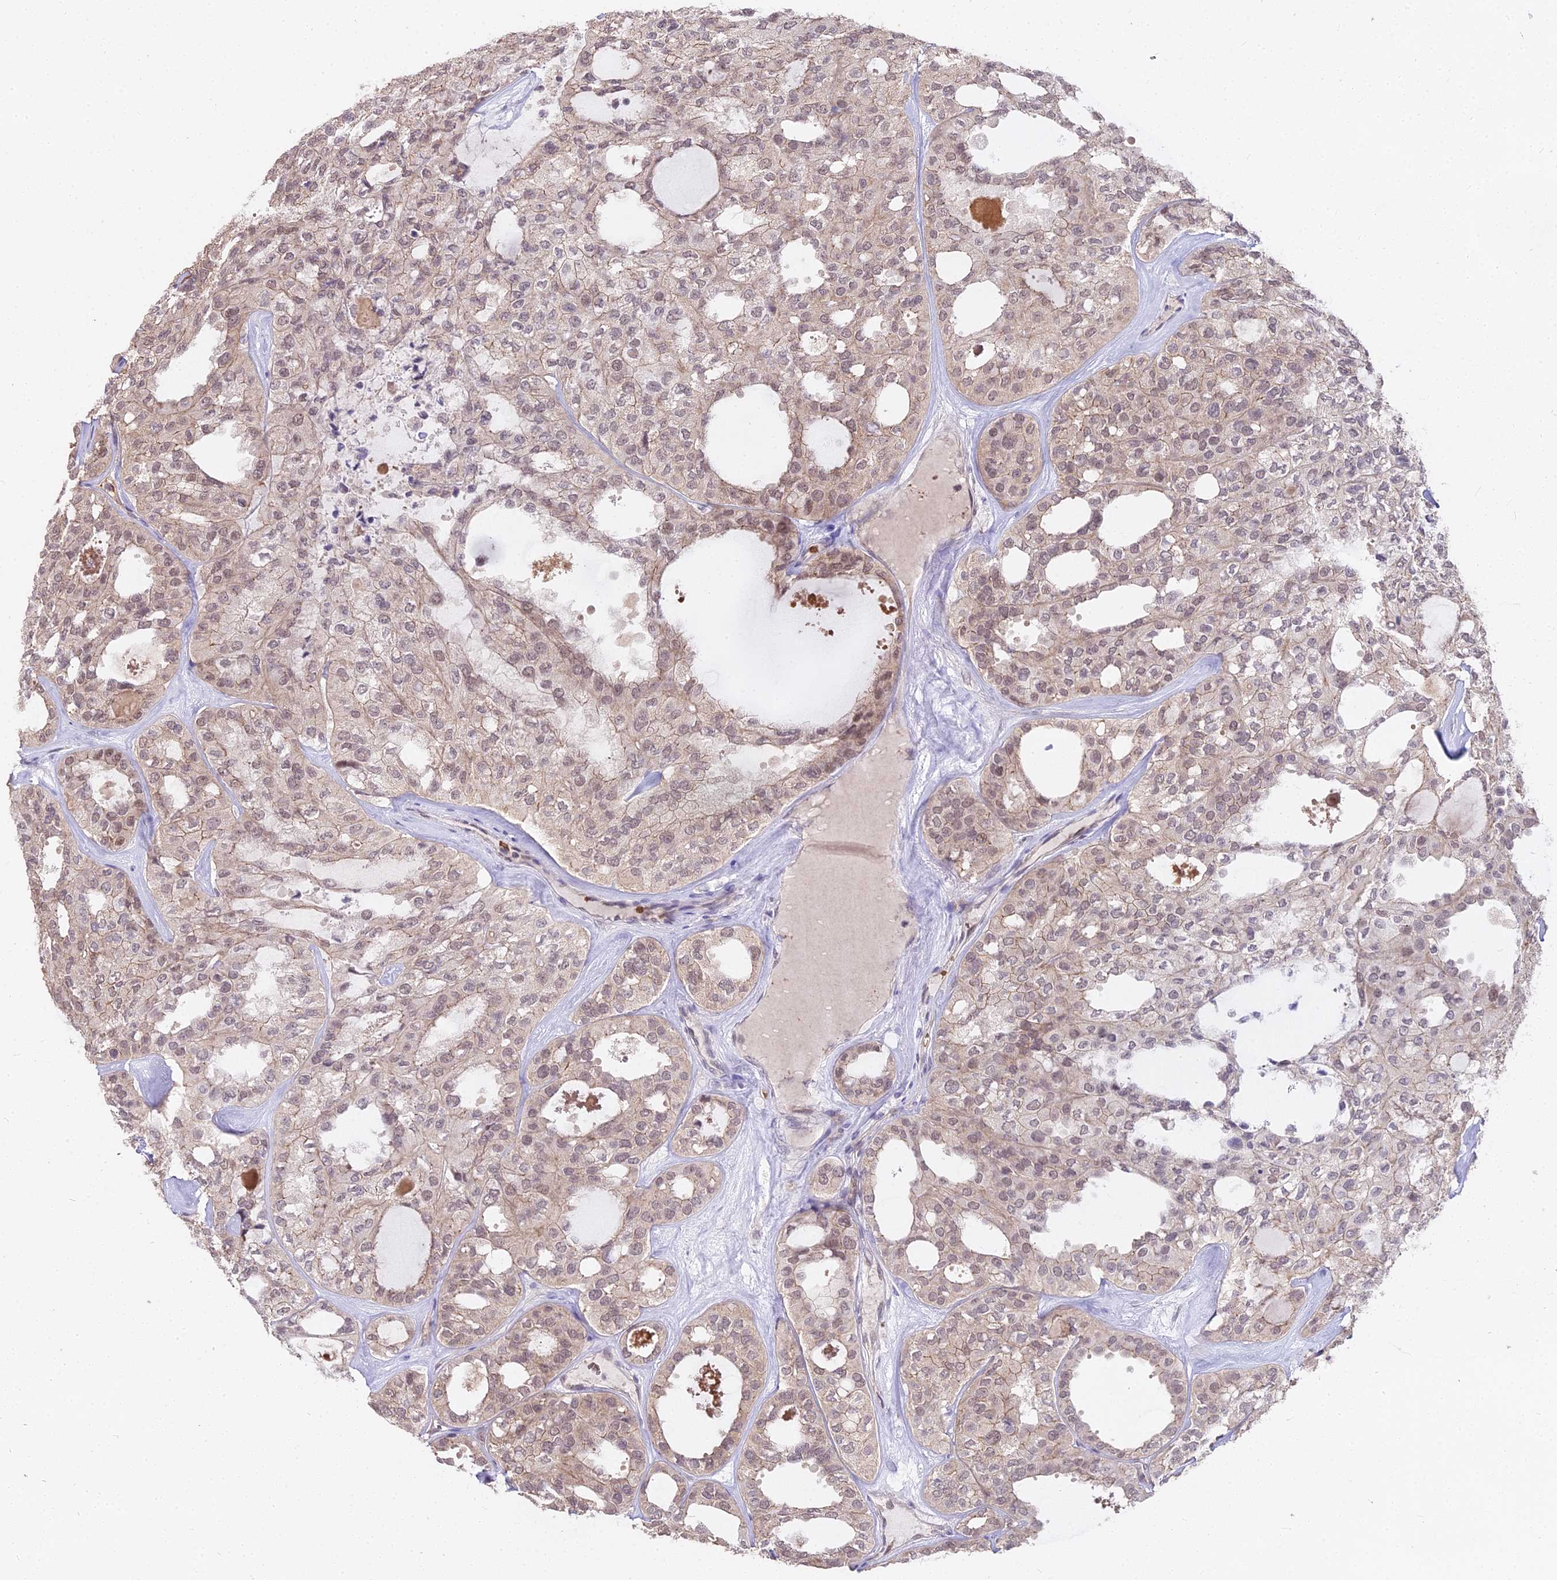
{"staining": {"intensity": "weak", "quantity": "25%-75%", "location": "cytoplasmic/membranous,nuclear"}, "tissue": "thyroid cancer", "cell_type": "Tumor cells", "image_type": "cancer", "snomed": [{"axis": "morphology", "description": "Follicular adenoma carcinoma, NOS"}, {"axis": "topography", "description": "Thyroid gland"}], "caption": "Protein staining of thyroid cancer (follicular adenoma carcinoma) tissue displays weak cytoplasmic/membranous and nuclear expression in approximately 25%-75% of tumor cells. The staining was performed using DAB to visualize the protein expression in brown, while the nuclei were stained in blue with hematoxylin (Magnification: 20x).", "gene": "ZDBF2", "patient": {"sex": "male", "age": 75}}